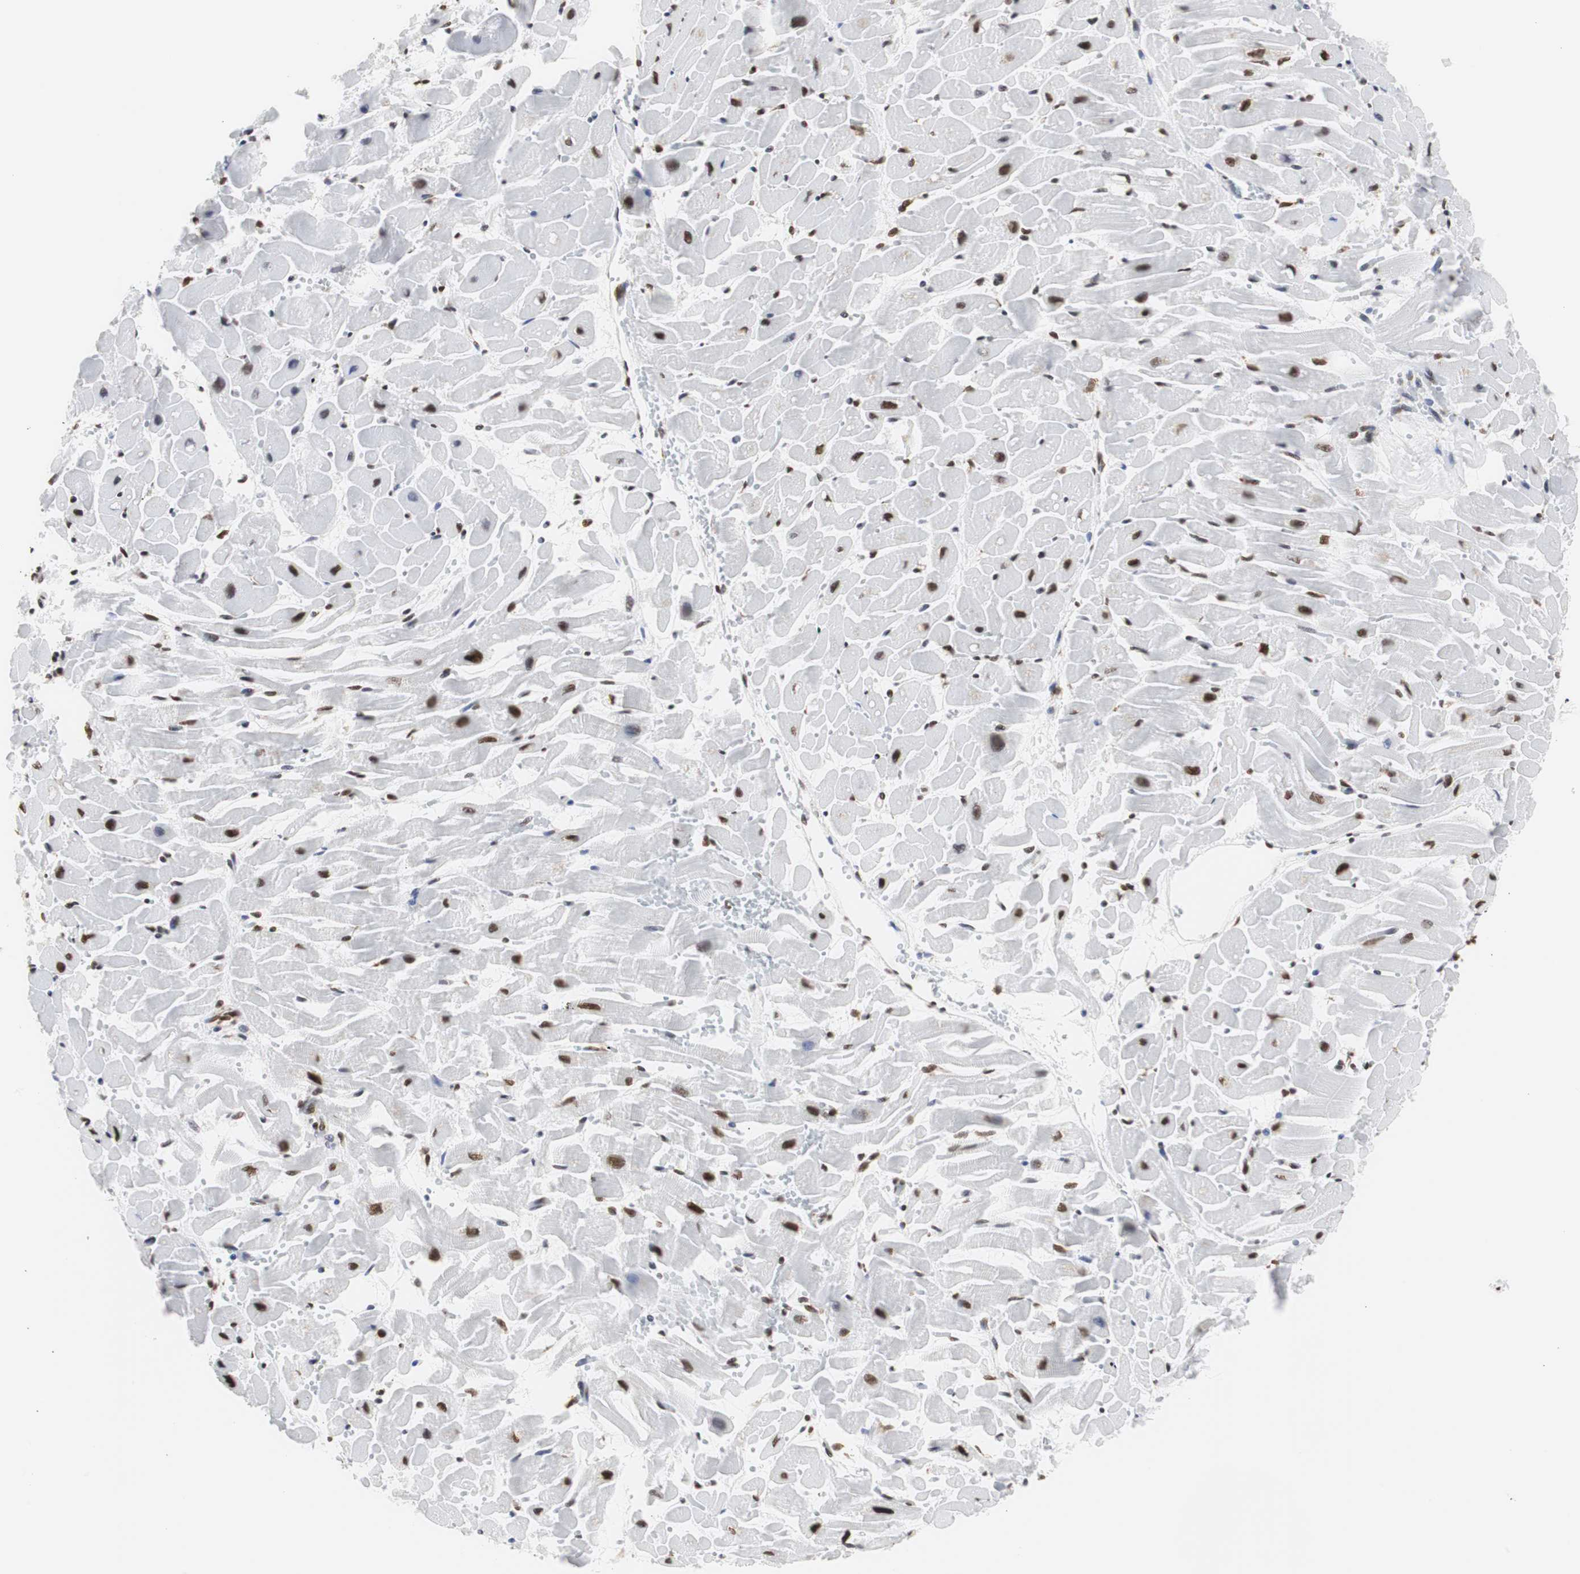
{"staining": {"intensity": "moderate", "quantity": "25%-75%", "location": "nuclear"}, "tissue": "heart muscle", "cell_type": "Cardiomyocytes", "image_type": "normal", "snomed": [{"axis": "morphology", "description": "Normal tissue, NOS"}, {"axis": "topography", "description": "Heart"}], "caption": "Immunohistochemistry (IHC) staining of benign heart muscle, which displays medium levels of moderate nuclear expression in approximately 25%-75% of cardiomyocytes indicating moderate nuclear protein staining. The staining was performed using DAB (3,3'-diaminobenzidine) (brown) for protein detection and nuclei were counterstained in hematoxylin (blue).", "gene": "HNRNPH2", "patient": {"sex": "female", "age": 19}}